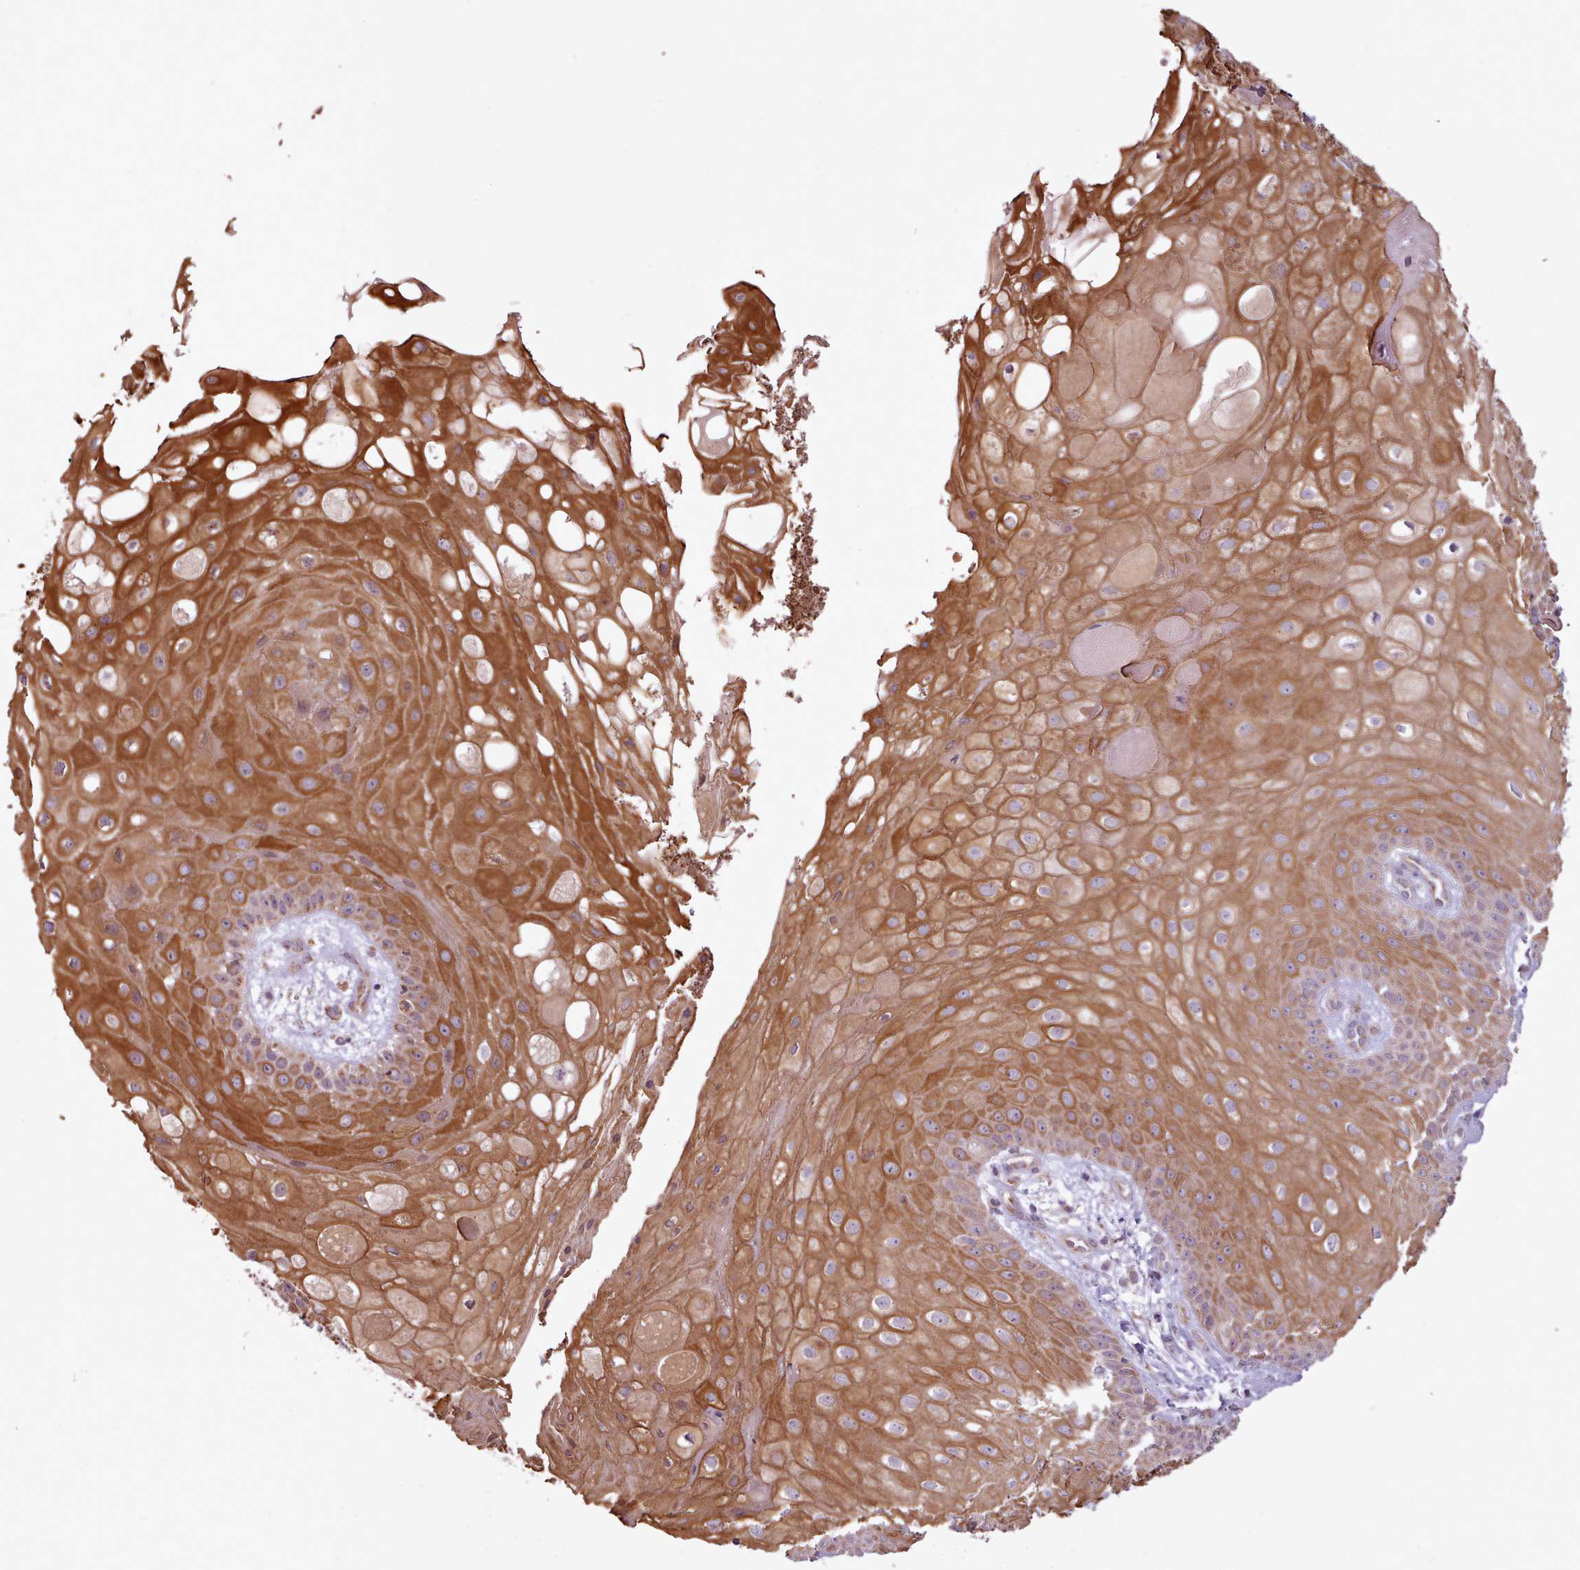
{"staining": {"intensity": "strong", "quantity": "25%-75%", "location": "cytoplasmic/membranous"}, "tissue": "skin", "cell_type": "Epidermal cells", "image_type": "normal", "snomed": [{"axis": "morphology", "description": "Normal tissue, NOS"}, {"axis": "topography", "description": "Anal"}], "caption": "Protein staining exhibits strong cytoplasmic/membranous expression in approximately 25%-75% of epidermal cells in normal skin. (Stains: DAB in brown, nuclei in blue, Microscopy: brightfield microscopy at high magnification).", "gene": "LIN7C", "patient": {"sex": "male", "age": 80}}